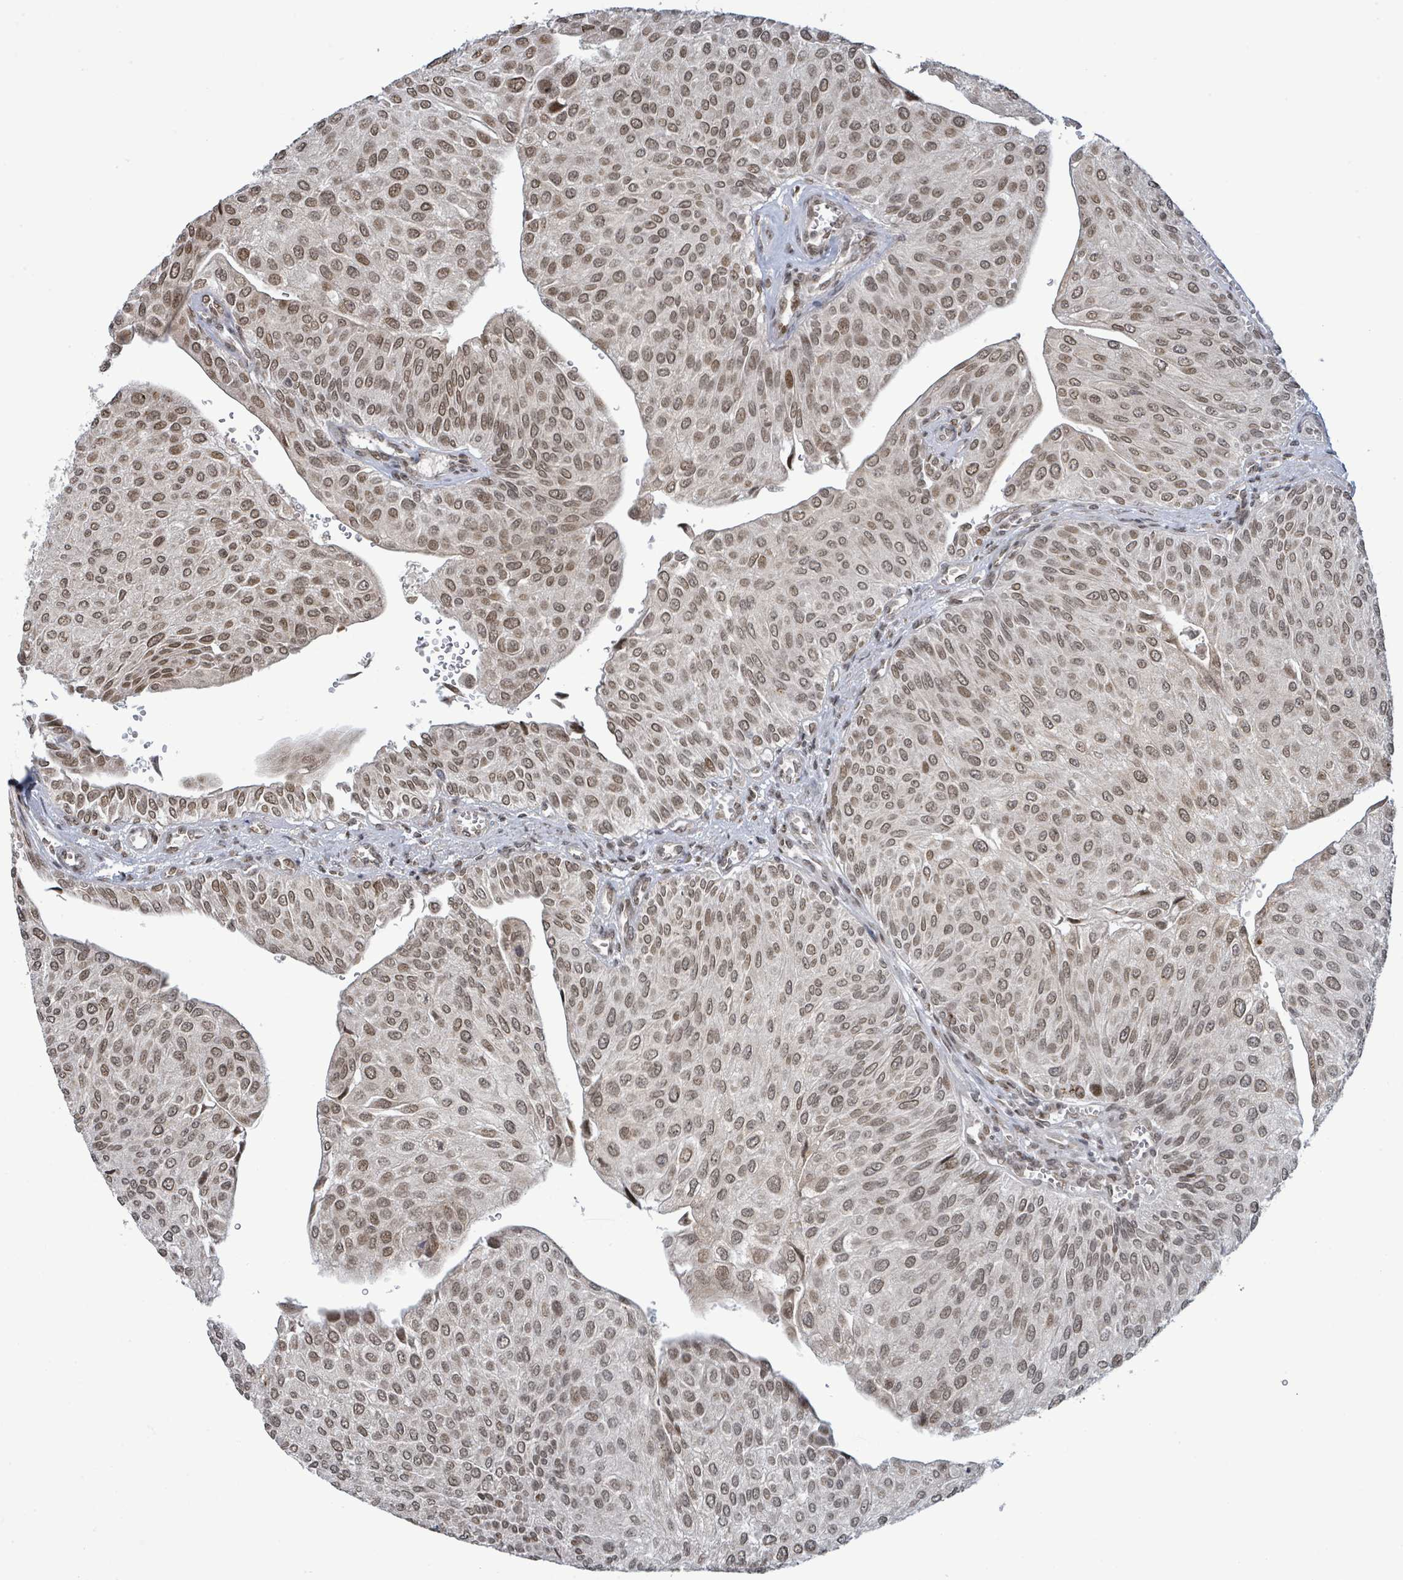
{"staining": {"intensity": "moderate", "quantity": ">75%", "location": "nuclear"}, "tissue": "urothelial cancer", "cell_type": "Tumor cells", "image_type": "cancer", "snomed": [{"axis": "morphology", "description": "Urothelial carcinoma, NOS"}, {"axis": "topography", "description": "Urinary bladder"}], "caption": "A medium amount of moderate nuclear staining is appreciated in approximately >75% of tumor cells in urothelial cancer tissue.", "gene": "SBF2", "patient": {"sex": "male", "age": 67}}